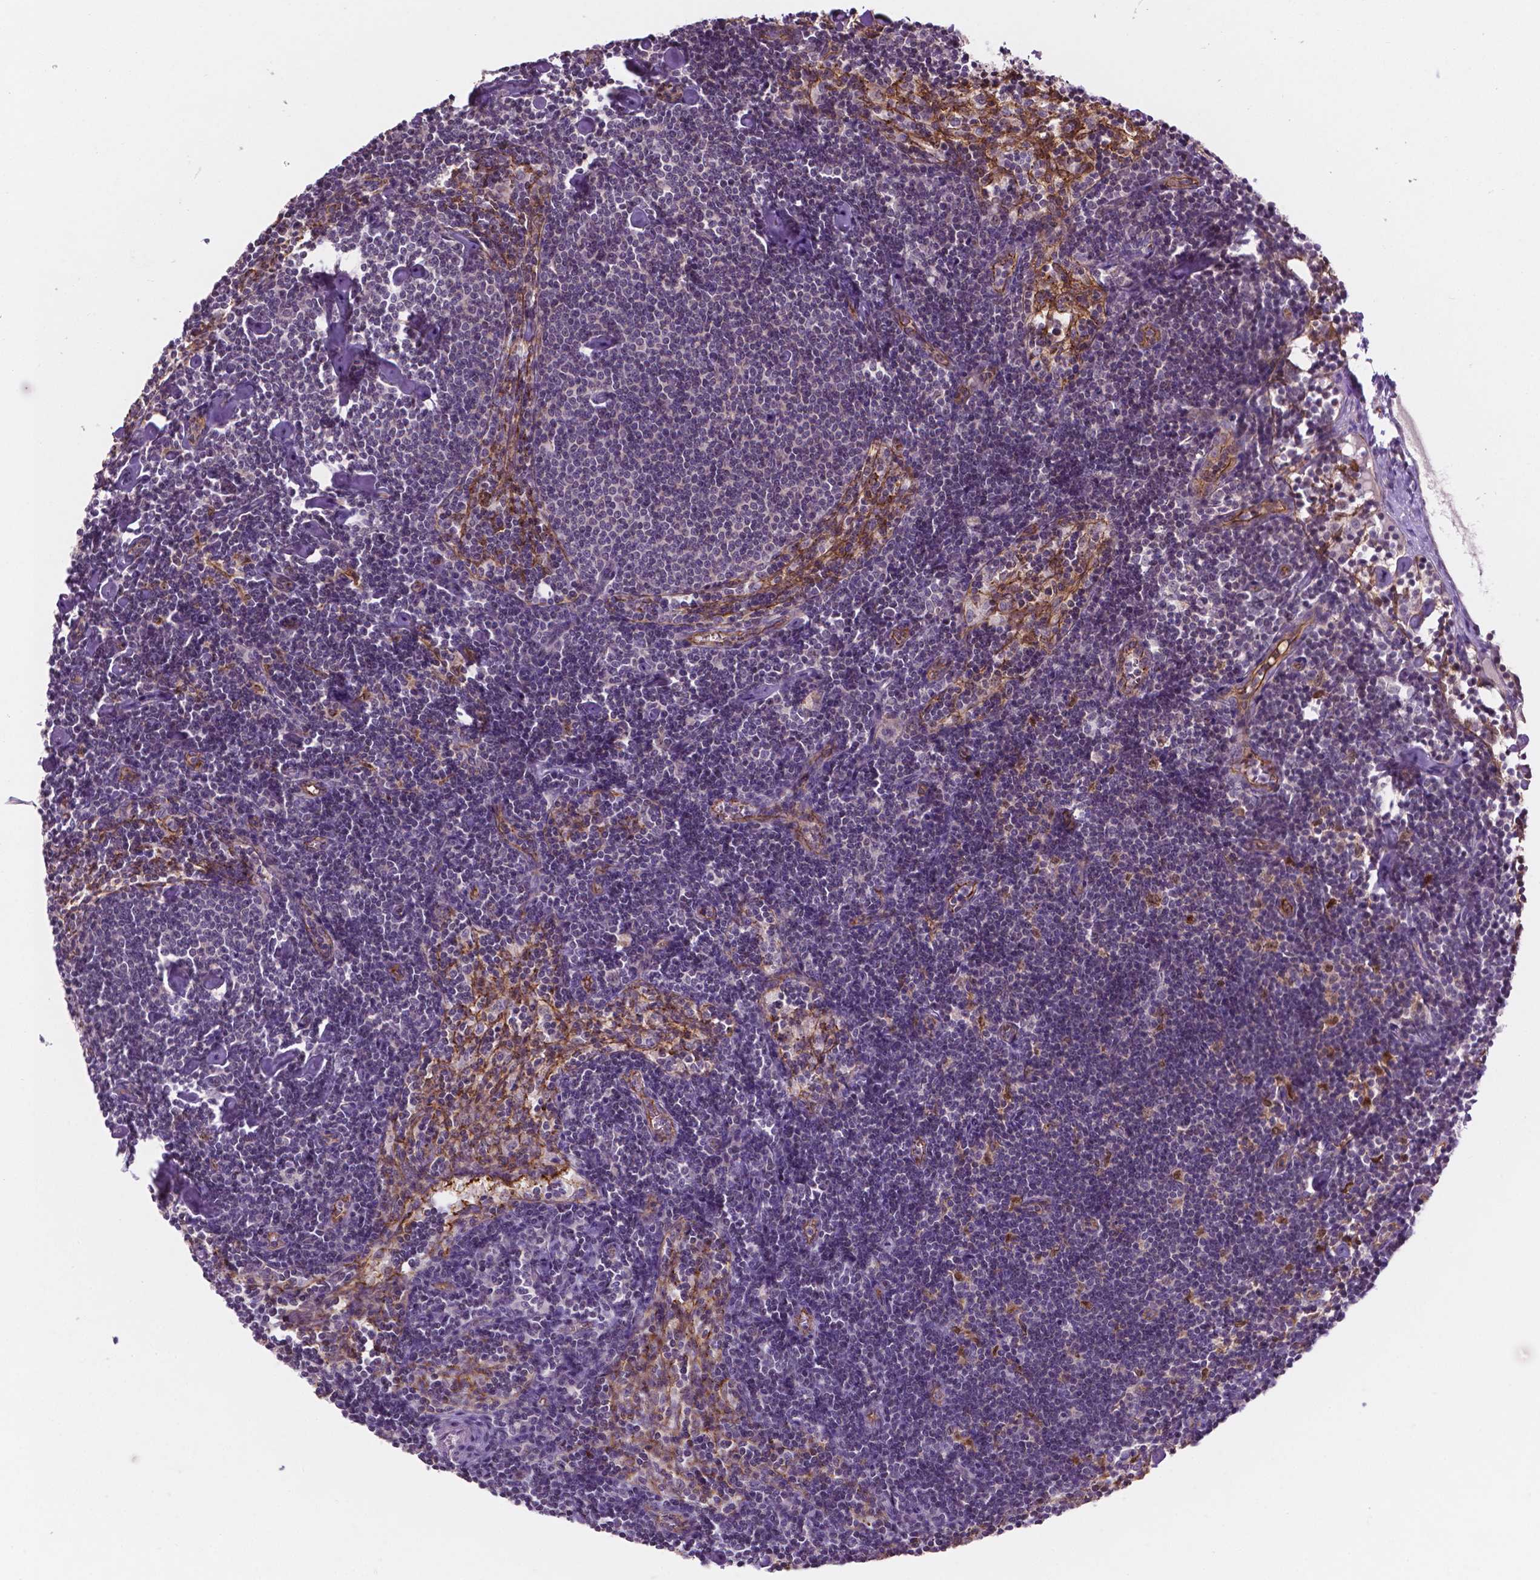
{"staining": {"intensity": "weak", "quantity": "<25%", "location": "cytoplasmic/membranous"}, "tissue": "lymph node", "cell_type": "Germinal center cells", "image_type": "normal", "snomed": [{"axis": "morphology", "description": "Normal tissue, NOS"}, {"axis": "topography", "description": "Lymph node"}], "caption": "Germinal center cells show no significant positivity in normal lymph node.", "gene": "ARL5C", "patient": {"sex": "female", "age": 42}}